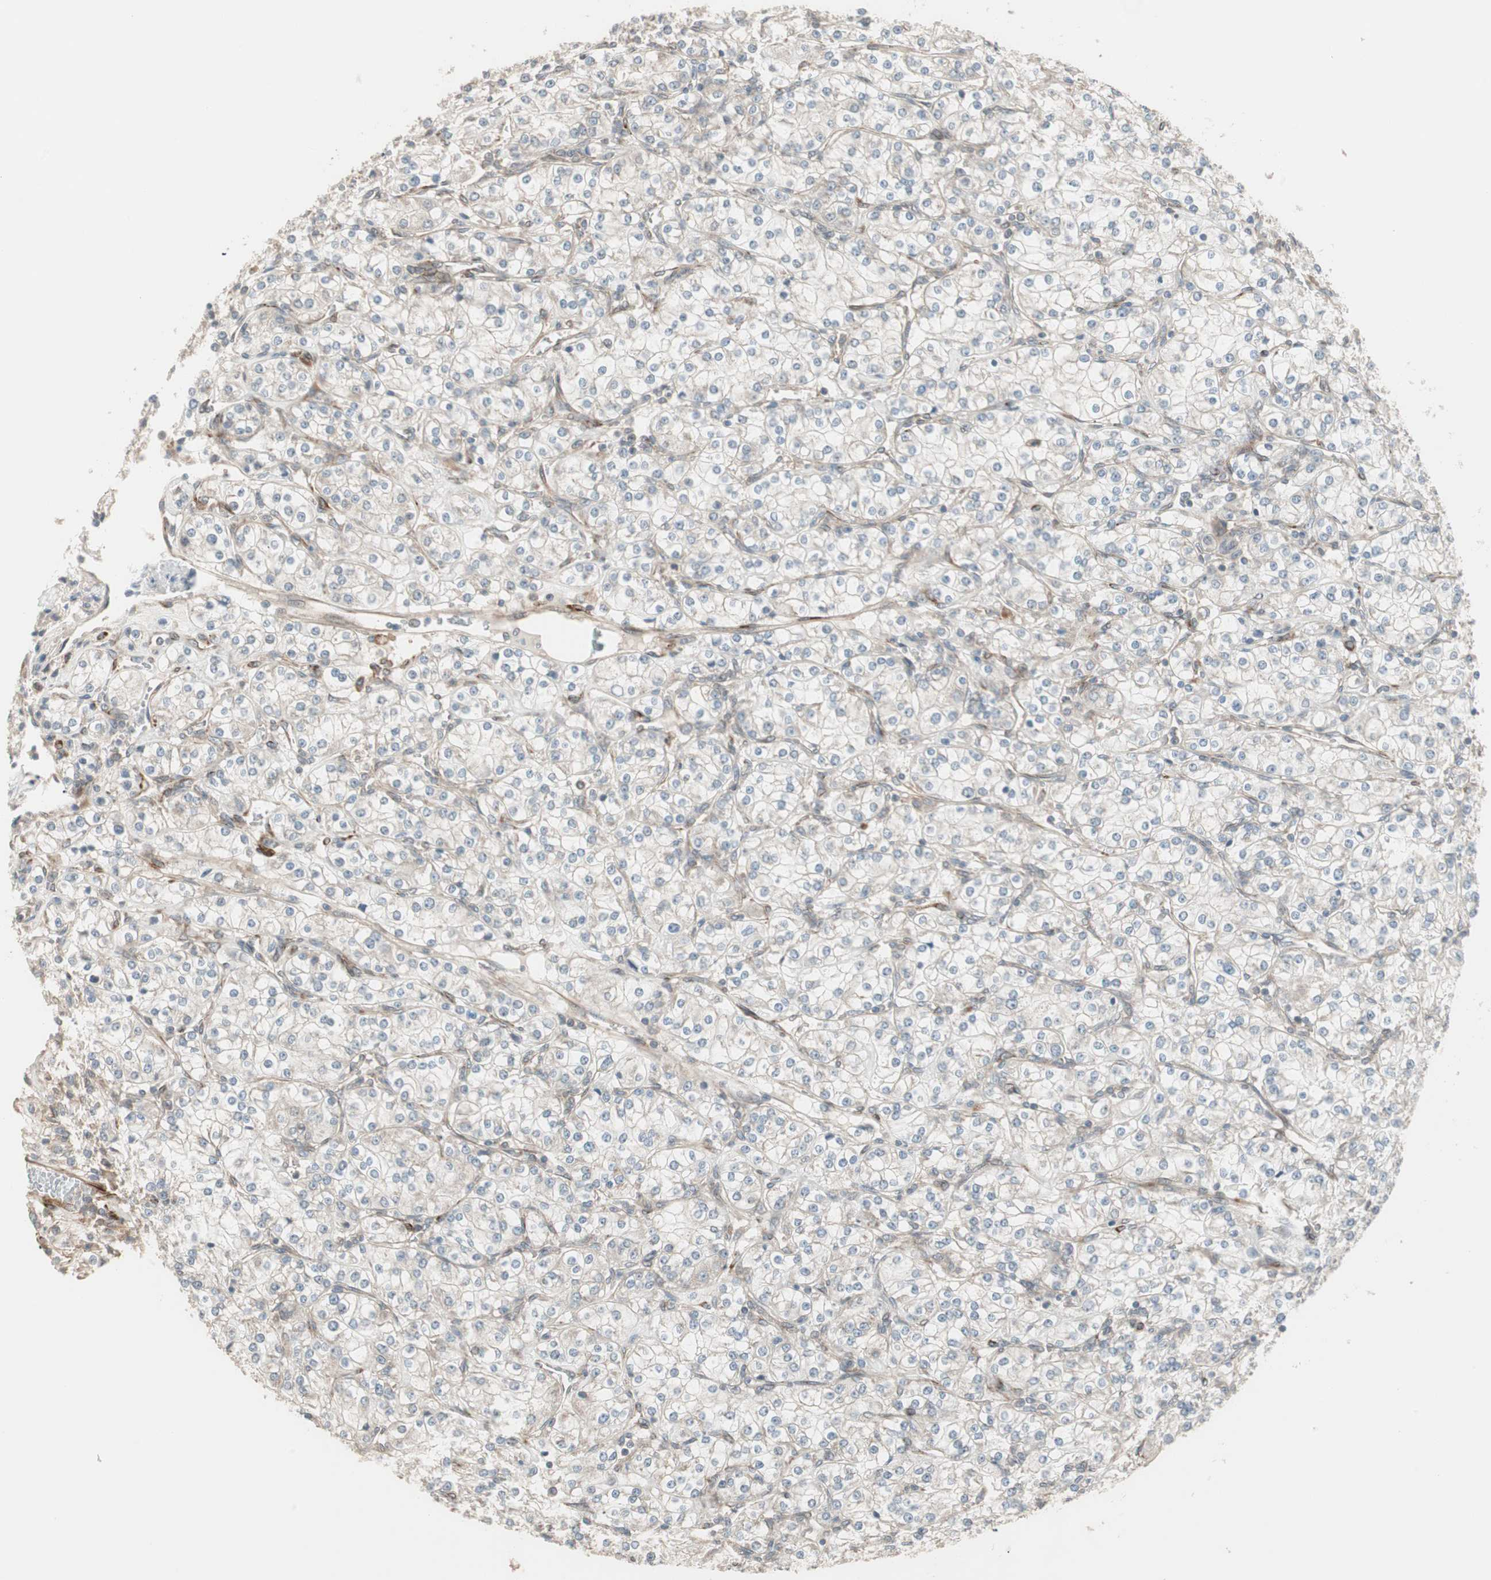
{"staining": {"intensity": "negative", "quantity": "none", "location": "none"}, "tissue": "renal cancer", "cell_type": "Tumor cells", "image_type": "cancer", "snomed": [{"axis": "morphology", "description": "Adenocarcinoma, NOS"}, {"axis": "topography", "description": "Kidney"}], "caption": "This is an IHC histopathology image of human adenocarcinoma (renal). There is no expression in tumor cells.", "gene": "PPP2R5E", "patient": {"sex": "male", "age": 77}}